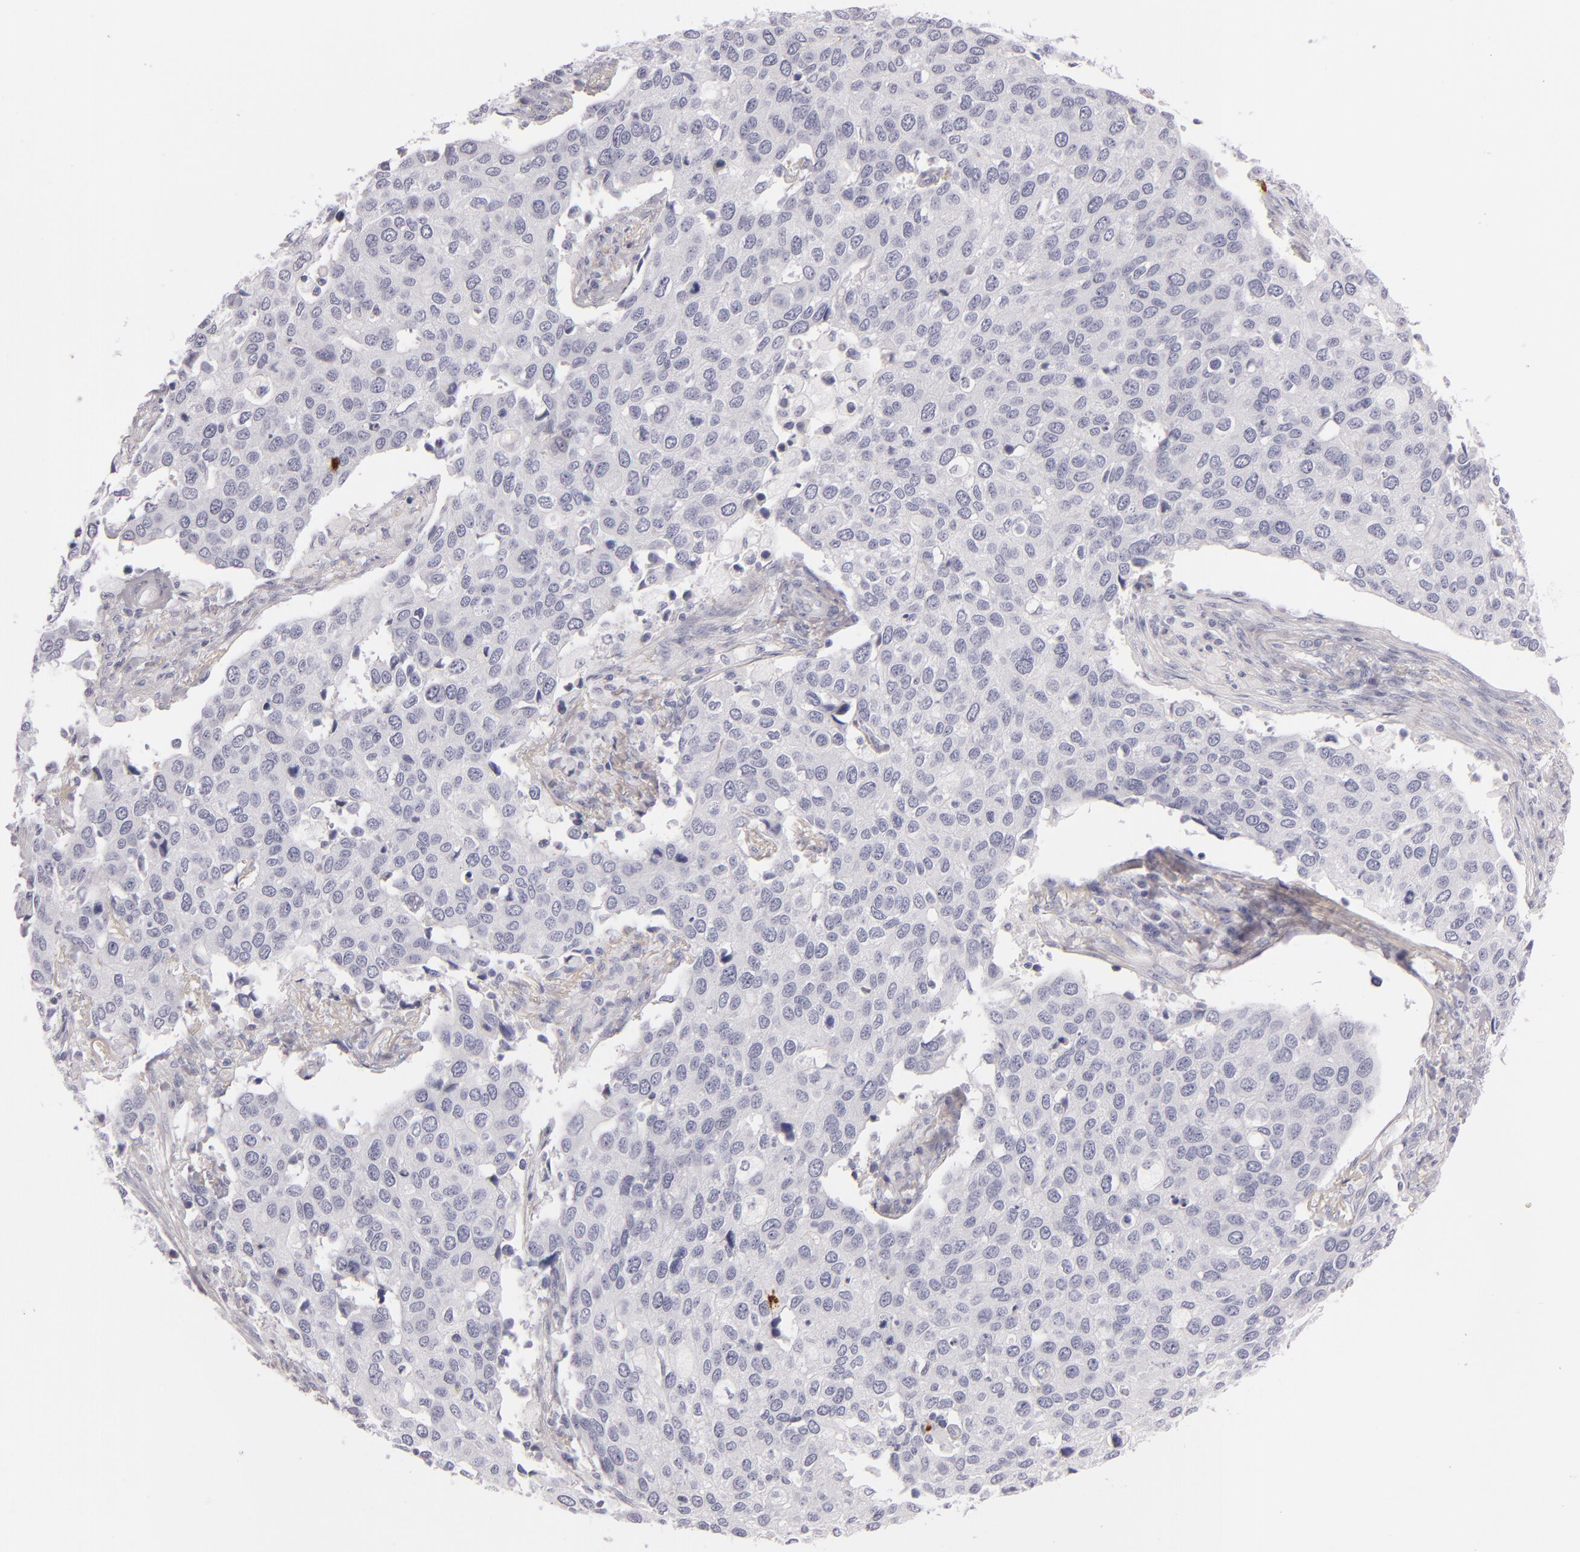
{"staining": {"intensity": "negative", "quantity": "none", "location": "none"}, "tissue": "cervical cancer", "cell_type": "Tumor cells", "image_type": "cancer", "snomed": [{"axis": "morphology", "description": "Squamous cell carcinoma, NOS"}, {"axis": "topography", "description": "Cervix"}], "caption": "The immunohistochemistry (IHC) micrograph has no significant staining in tumor cells of cervical cancer (squamous cell carcinoma) tissue.", "gene": "CD207", "patient": {"sex": "female", "age": 54}}